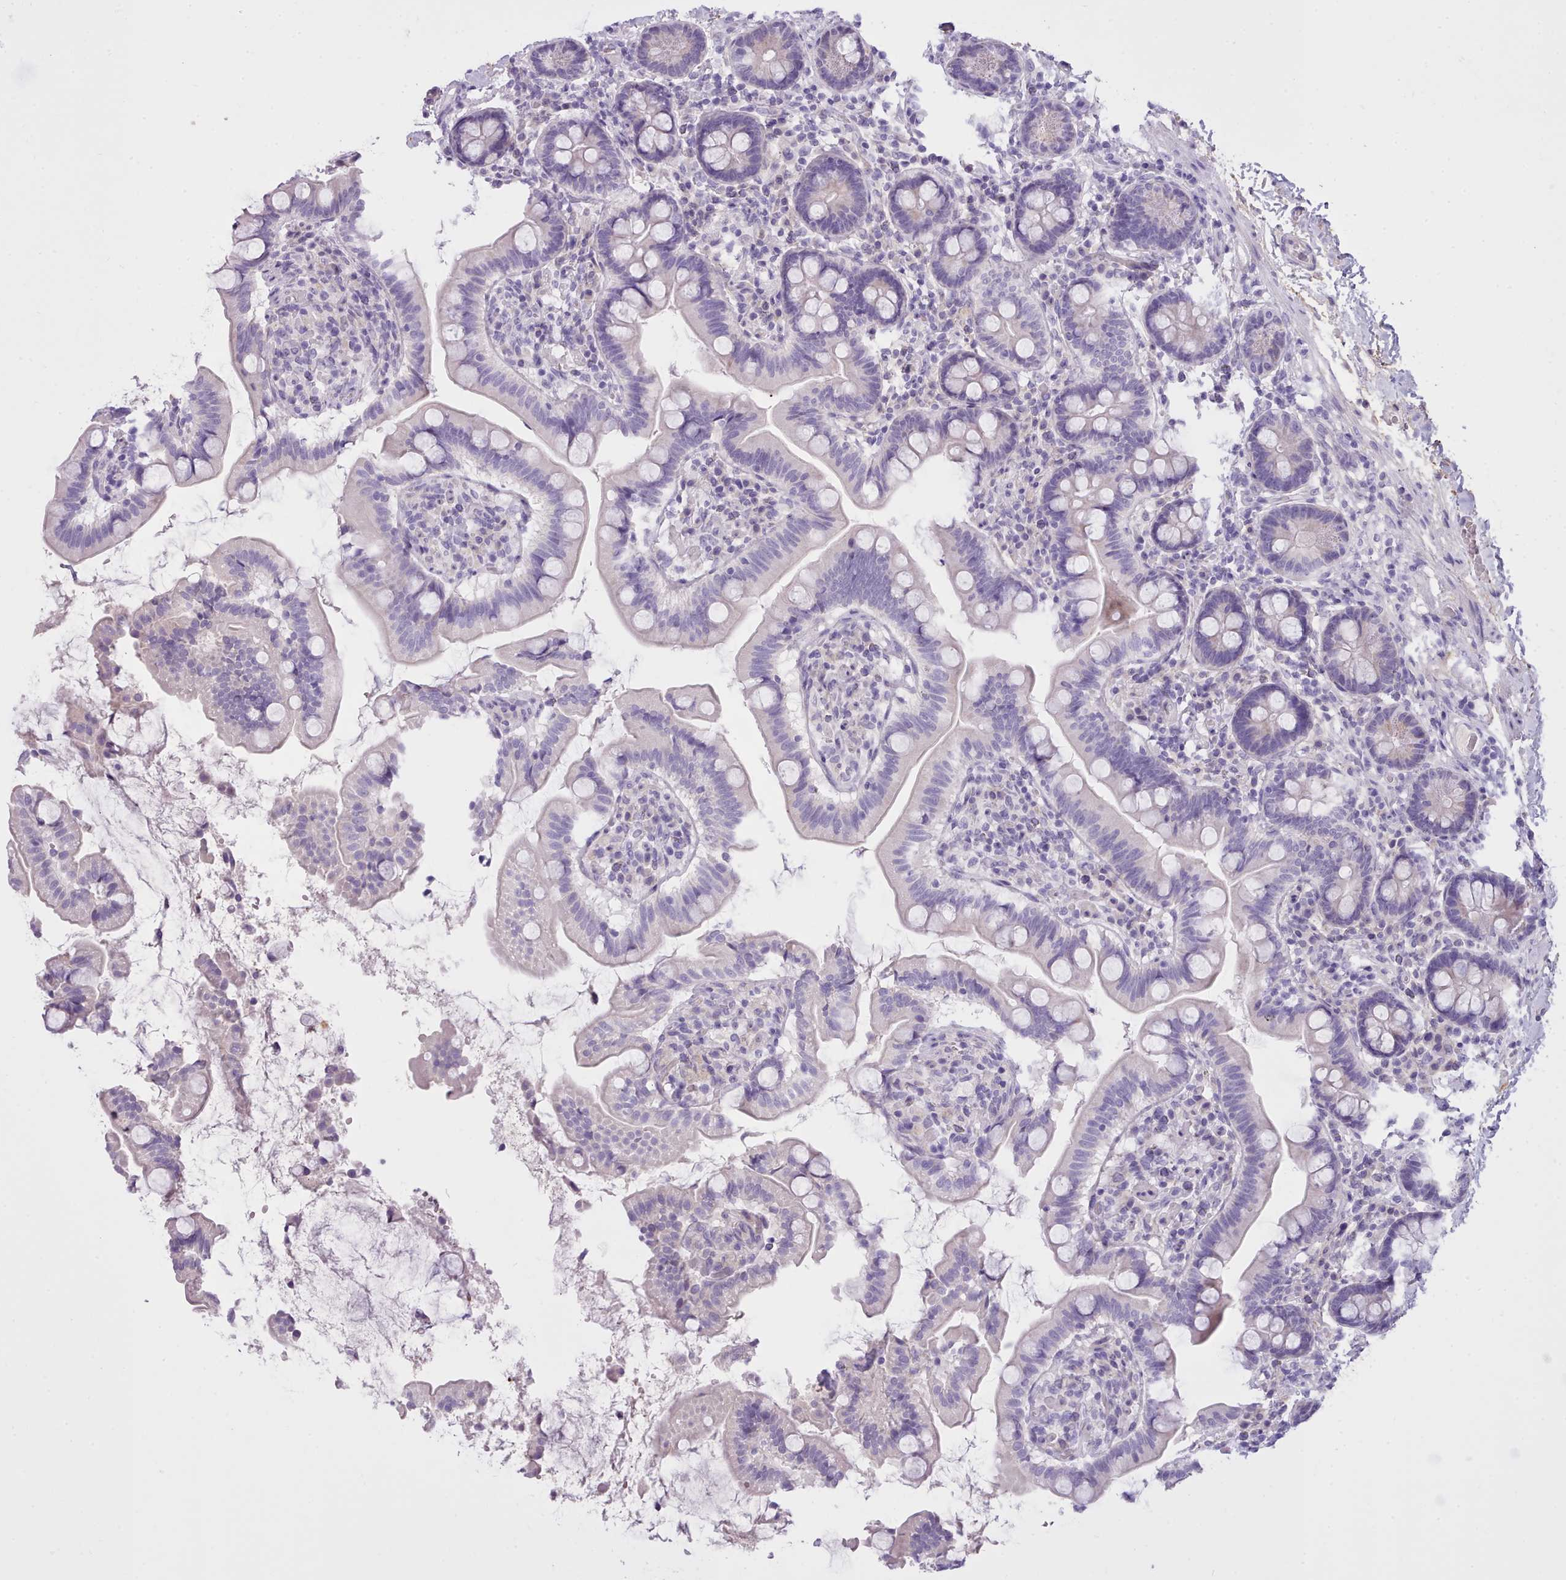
{"staining": {"intensity": "negative", "quantity": "none", "location": "none"}, "tissue": "small intestine", "cell_type": "Glandular cells", "image_type": "normal", "snomed": [{"axis": "morphology", "description": "Normal tissue, NOS"}, {"axis": "topography", "description": "Small intestine"}], "caption": "Immunohistochemistry (IHC) micrograph of normal small intestine: human small intestine stained with DAB displays no significant protein expression in glandular cells. (DAB (3,3'-diaminobenzidine) immunohistochemistry visualized using brightfield microscopy, high magnification).", "gene": "CYP2A13", "patient": {"sex": "female", "age": 64}}